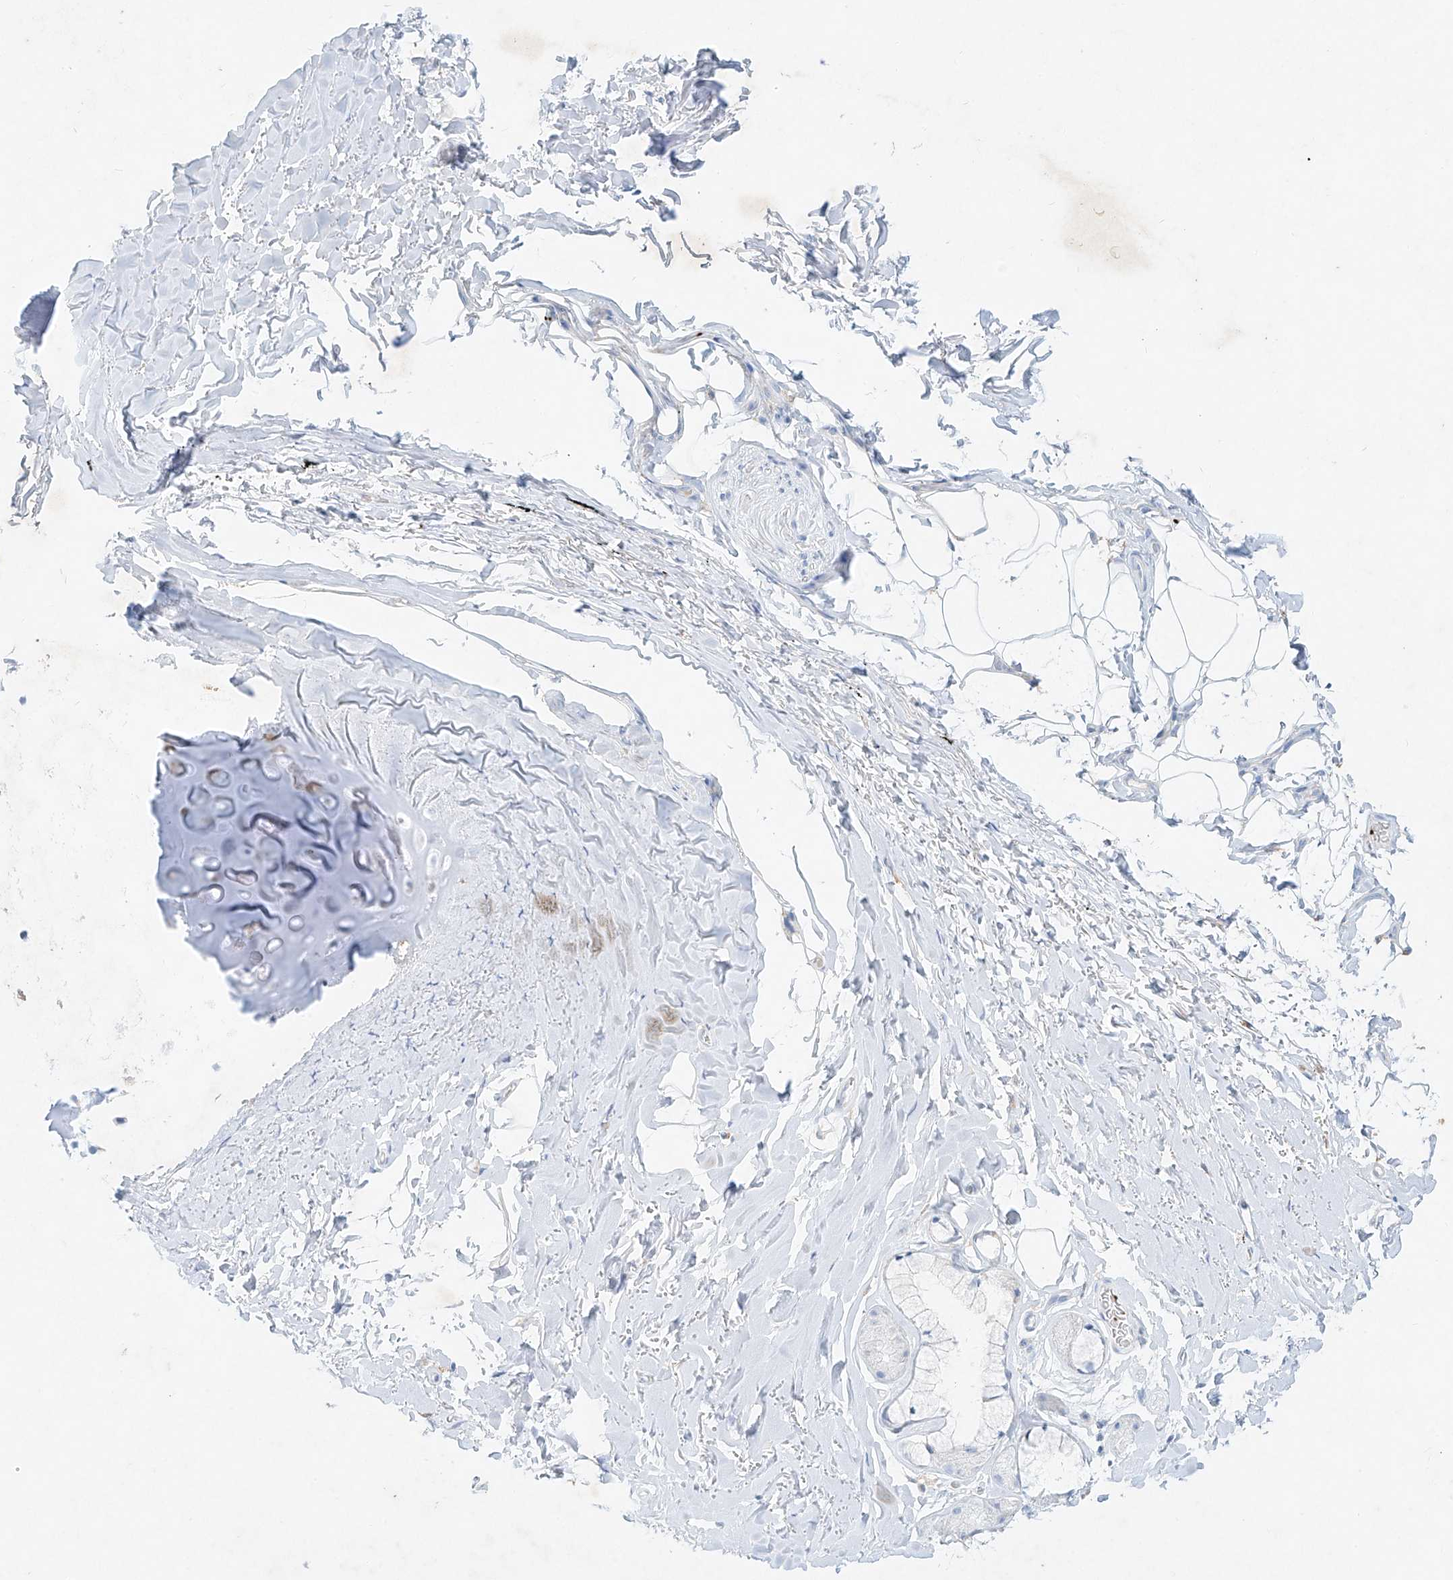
{"staining": {"intensity": "negative", "quantity": "none", "location": "none"}, "tissue": "bronchus", "cell_type": "Respiratory epithelial cells", "image_type": "normal", "snomed": [{"axis": "morphology", "description": "Normal tissue, NOS"}, {"axis": "topography", "description": "Cartilage tissue"}, {"axis": "topography", "description": "Bronchus"}, {"axis": "topography", "description": "Lung"}], "caption": "This is an IHC image of benign bronchus. There is no positivity in respiratory epithelial cells.", "gene": "PLEK", "patient": {"sex": "male", "age": 64}}